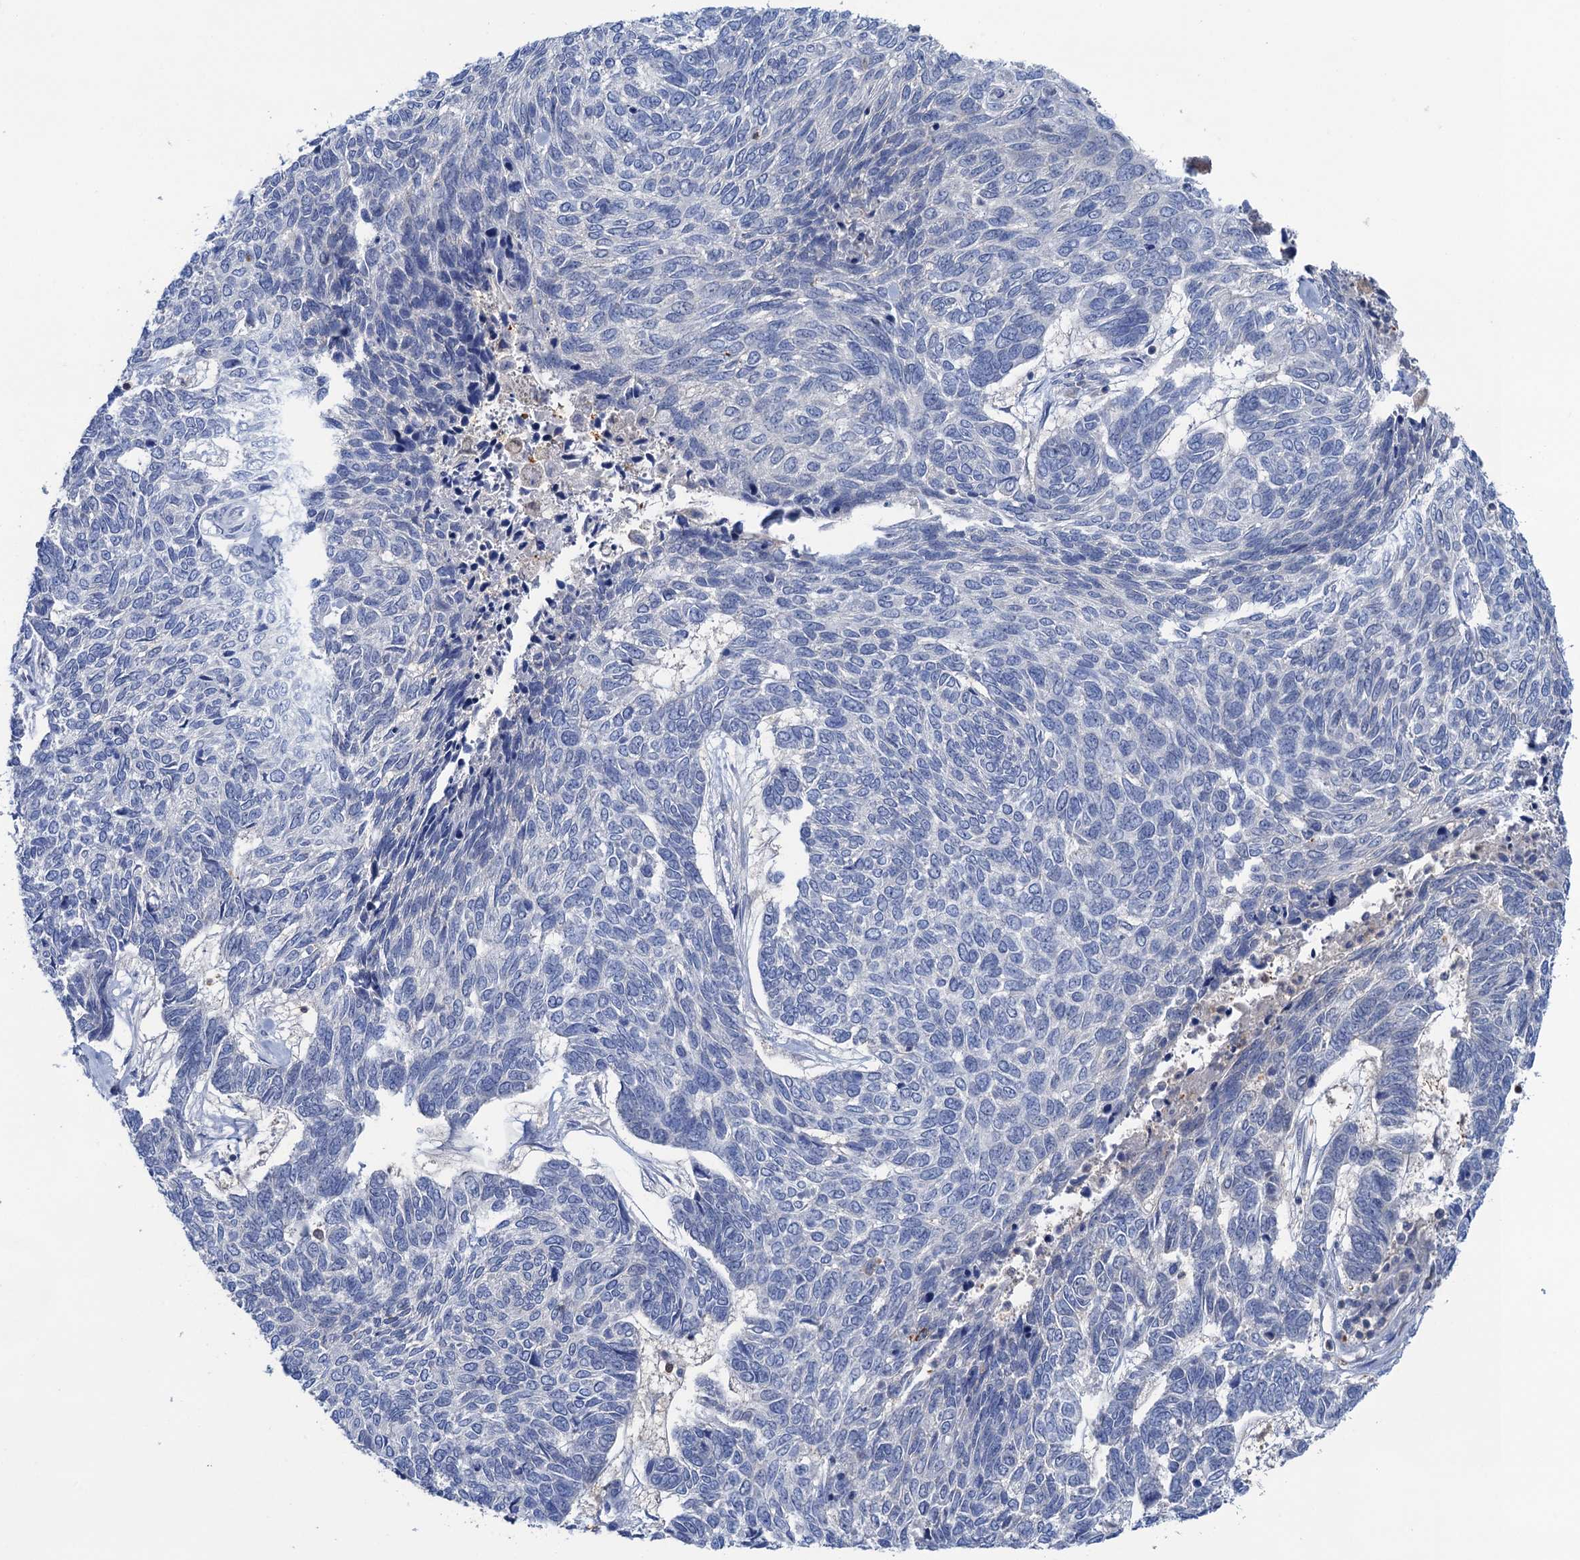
{"staining": {"intensity": "negative", "quantity": "none", "location": "none"}, "tissue": "skin cancer", "cell_type": "Tumor cells", "image_type": "cancer", "snomed": [{"axis": "morphology", "description": "Basal cell carcinoma"}, {"axis": "topography", "description": "Skin"}], "caption": "Immunohistochemical staining of skin basal cell carcinoma demonstrates no significant positivity in tumor cells.", "gene": "FAH", "patient": {"sex": "female", "age": 65}}